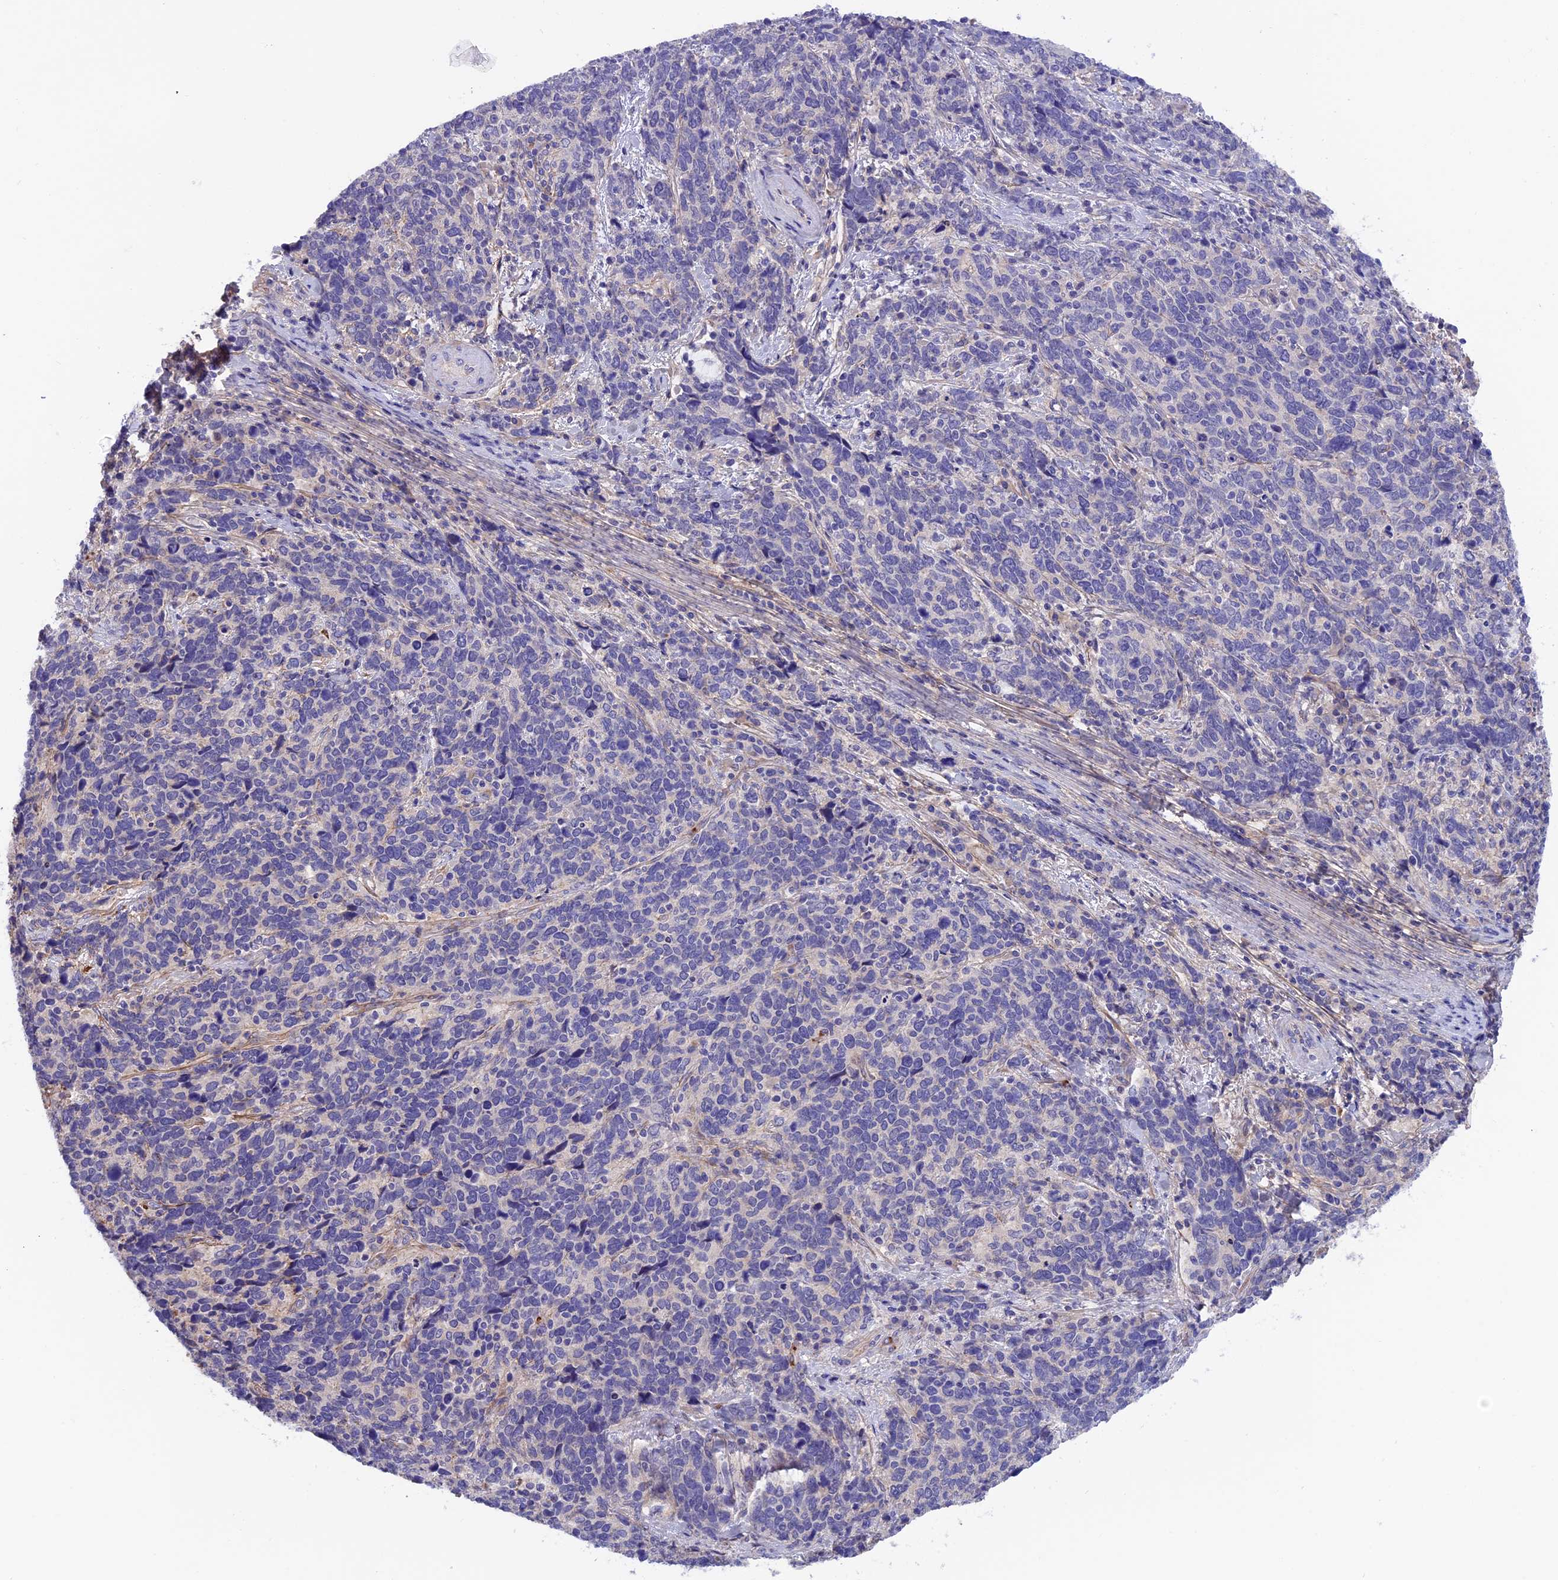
{"staining": {"intensity": "negative", "quantity": "none", "location": "none"}, "tissue": "cervical cancer", "cell_type": "Tumor cells", "image_type": "cancer", "snomed": [{"axis": "morphology", "description": "Squamous cell carcinoma, NOS"}, {"axis": "topography", "description": "Cervix"}], "caption": "The immunohistochemistry (IHC) histopathology image has no significant expression in tumor cells of cervical cancer (squamous cell carcinoma) tissue. Brightfield microscopy of immunohistochemistry stained with DAB (brown) and hematoxylin (blue), captured at high magnification.", "gene": "COL4A3", "patient": {"sex": "female", "age": 41}}